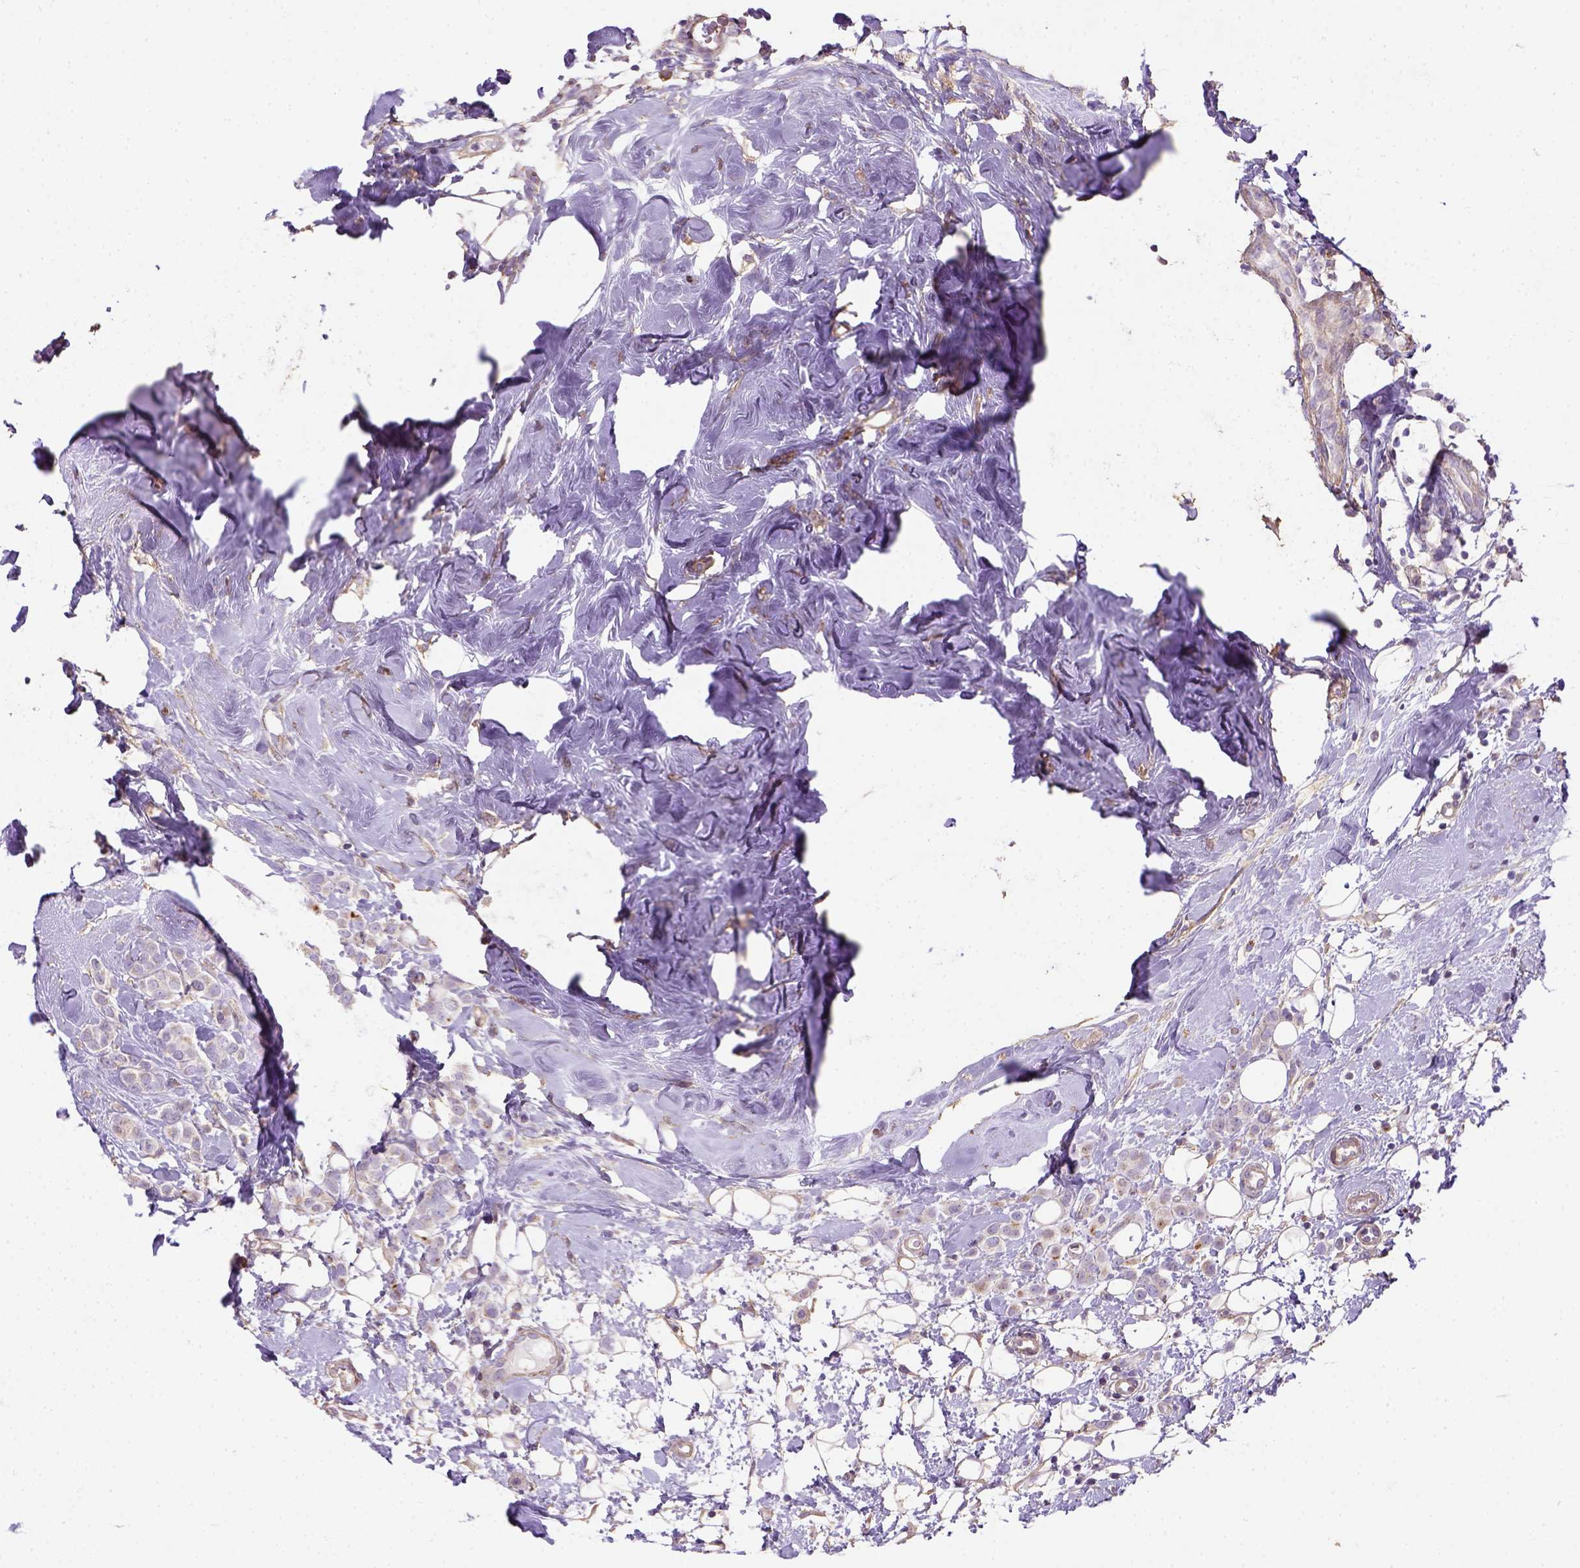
{"staining": {"intensity": "weak", "quantity": "25%-75%", "location": "cytoplasmic/membranous"}, "tissue": "breast cancer", "cell_type": "Tumor cells", "image_type": "cancer", "snomed": [{"axis": "morphology", "description": "Lobular carcinoma"}, {"axis": "topography", "description": "Breast"}], "caption": "Tumor cells display low levels of weak cytoplasmic/membranous expression in about 25%-75% of cells in human lobular carcinoma (breast). (DAB IHC with brightfield microscopy, high magnification).", "gene": "HTRA1", "patient": {"sex": "female", "age": 49}}